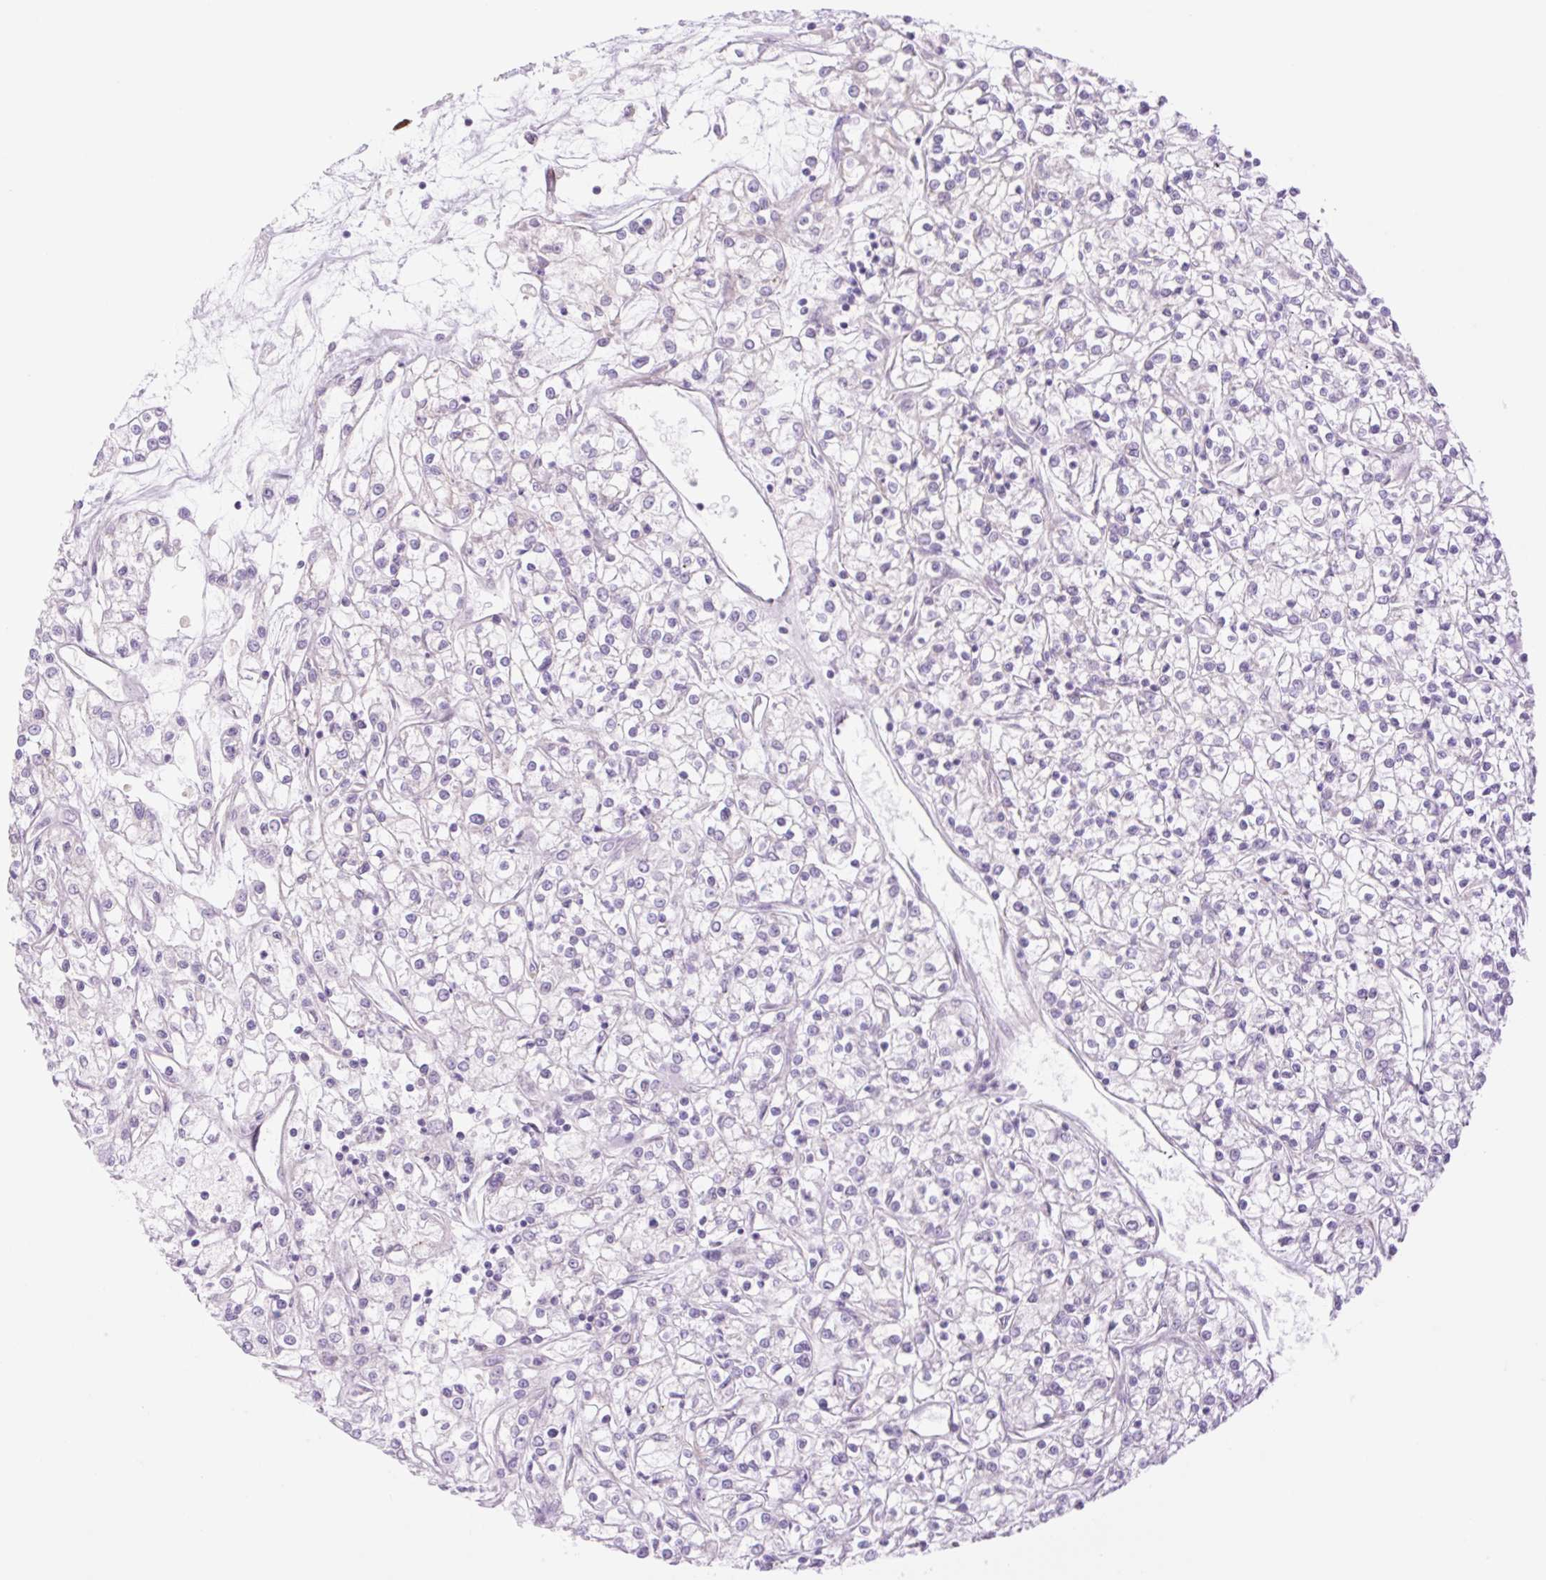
{"staining": {"intensity": "negative", "quantity": "none", "location": "none"}, "tissue": "renal cancer", "cell_type": "Tumor cells", "image_type": "cancer", "snomed": [{"axis": "morphology", "description": "Adenocarcinoma, NOS"}, {"axis": "topography", "description": "Kidney"}], "caption": "DAB (3,3'-diaminobenzidine) immunohistochemical staining of renal adenocarcinoma shows no significant staining in tumor cells.", "gene": "COL5A1", "patient": {"sex": "female", "age": 59}}